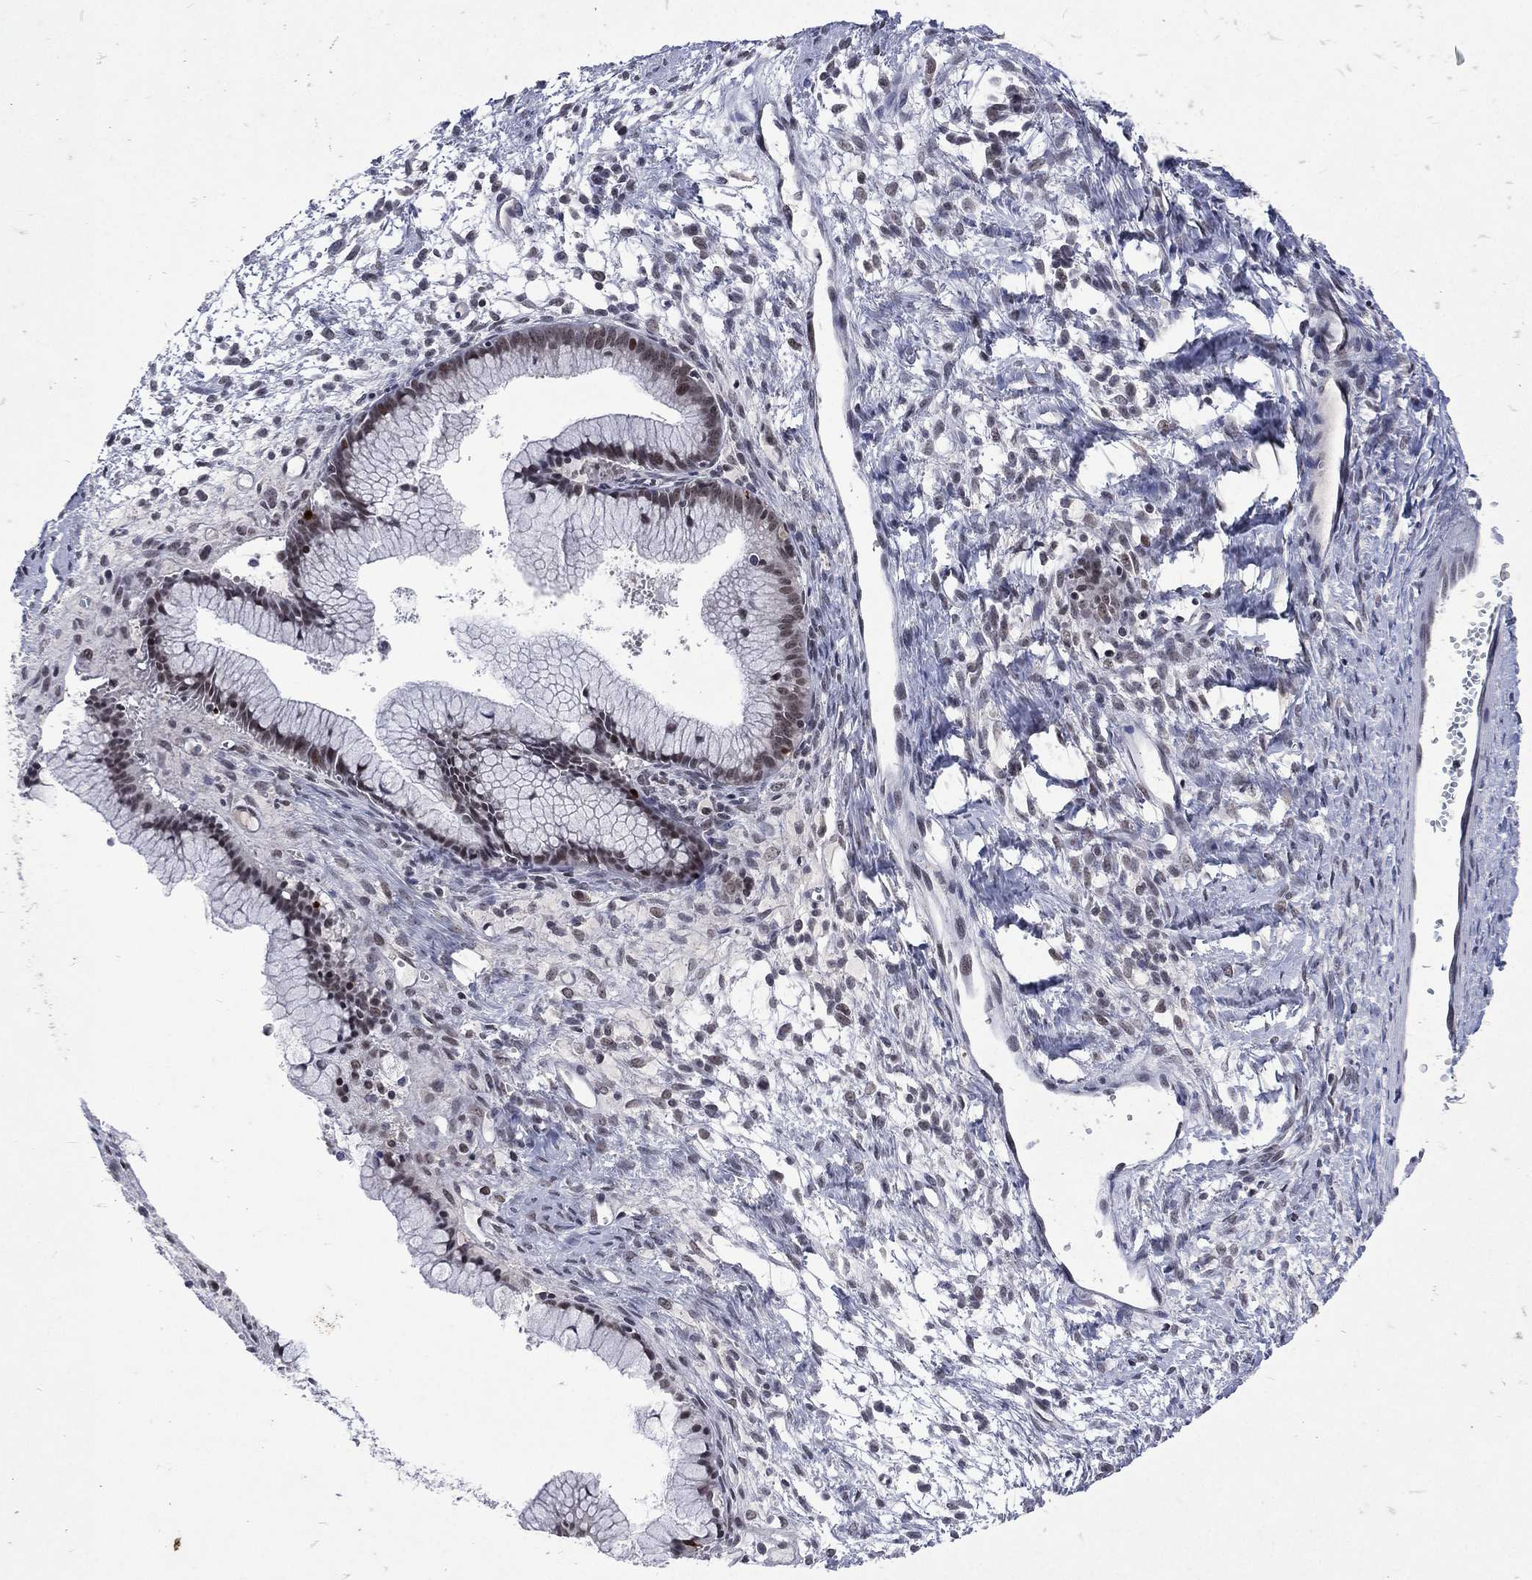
{"staining": {"intensity": "moderate", "quantity": "<25%", "location": "nuclear"}, "tissue": "ovarian cancer", "cell_type": "Tumor cells", "image_type": "cancer", "snomed": [{"axis": "morphology", "description": "Cystadenocarcinoma, mucinous, NOS"}, {"axis": "topography", "description": "Ovary"}], "caption": "Ovarian cancer was stained to show a protein in brown. There is low levels of moderate nuclear staining in about <25% of tumor cells.", "gene": "DMAP1", "patient": {"sex": "female", "age": 41}}